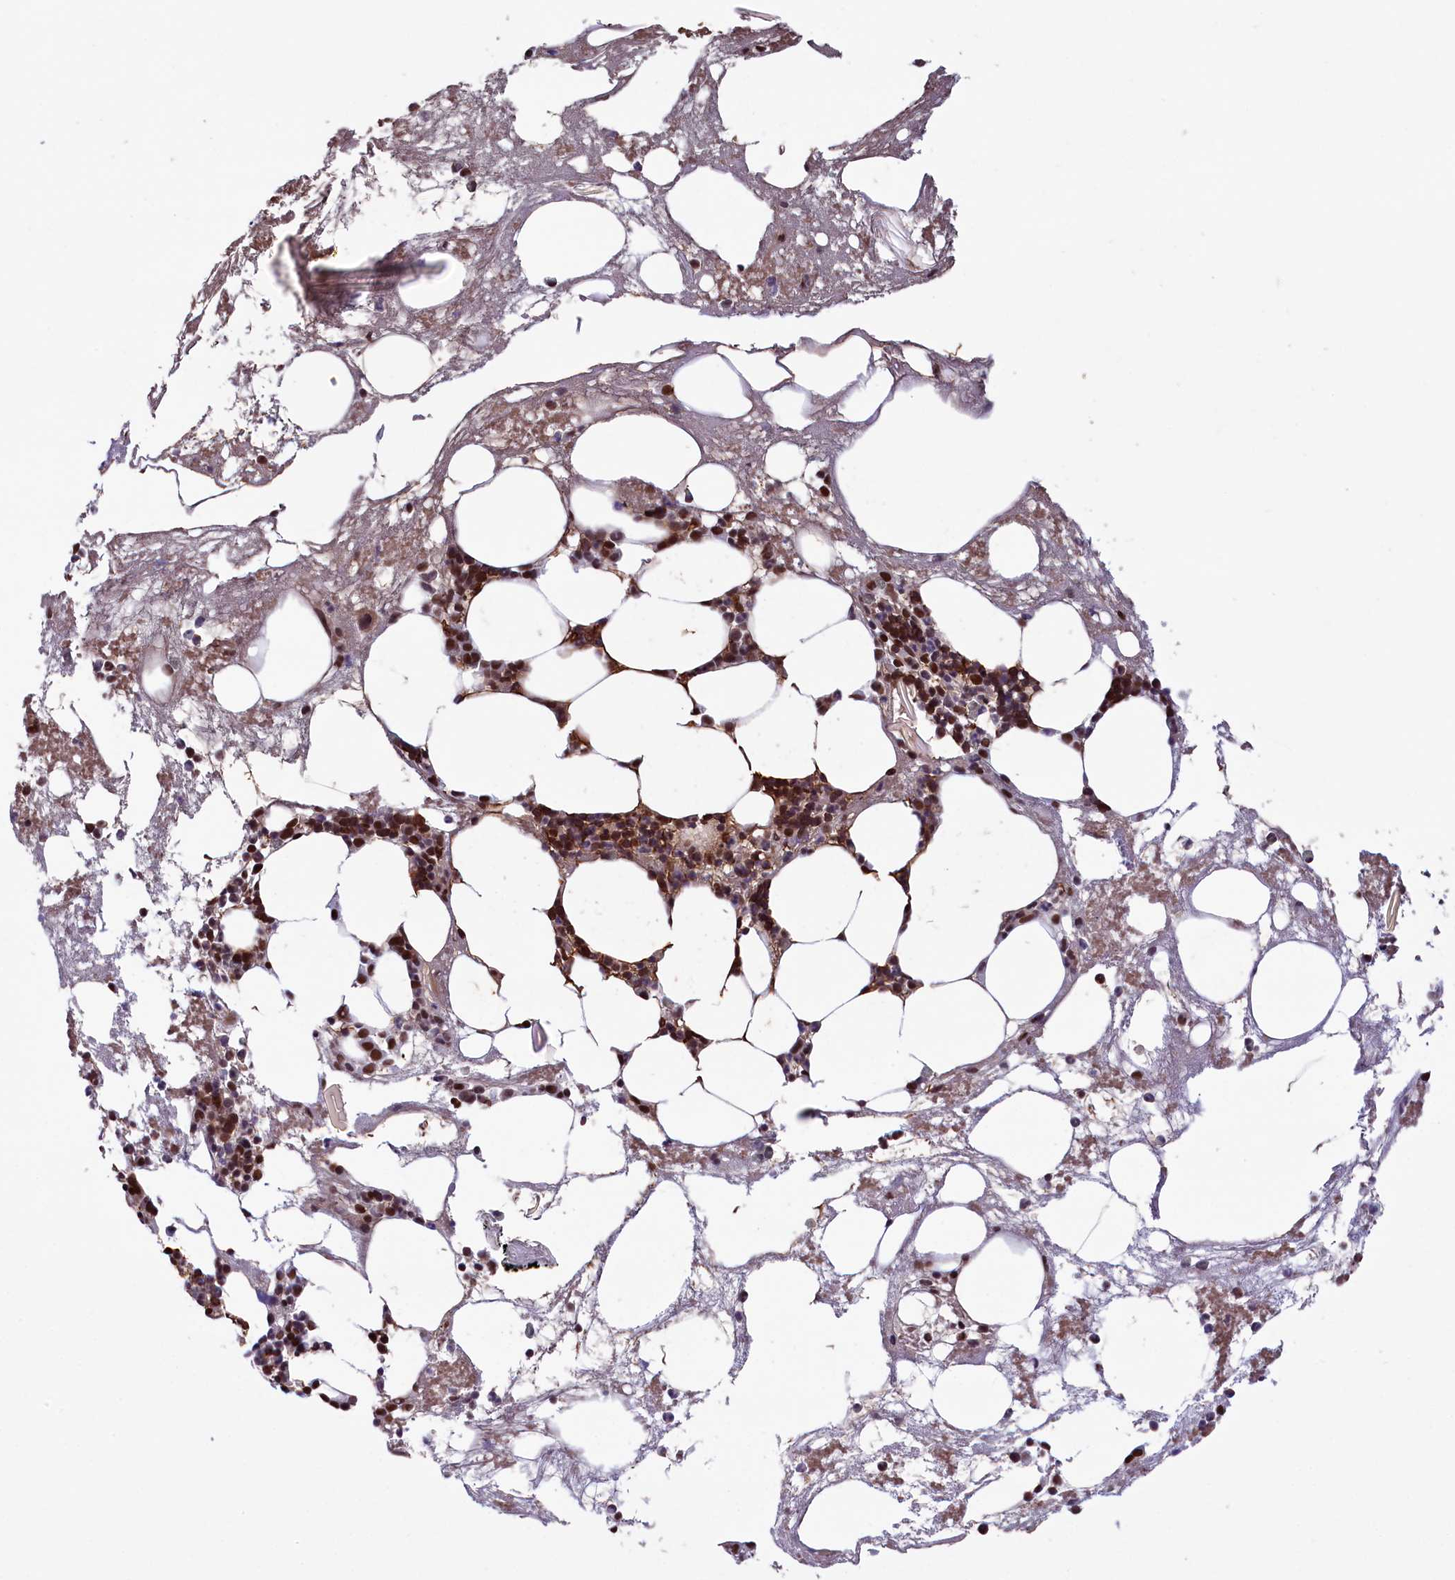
{"staining": {"intensity": "strong", "quantity": ">75%", "location": "nuclear"}, "tissue": "bone marrow", "cell_type": "Hematopoietic cells", "image_type": "normal", "snomed": [{"axis": "morphology", "description": "Normal tissue, NOS"}, {"axis": "topography", "description": "Bone marrow"}], "caption": "This image displays immunohistochemistry (IHC) staining of unremarkable bone marrow, with high strong nuclear staining in approximately >75% of hematopoietic cells.", "gene": "MPHOSPH8", "patient": {"sex": "male", "age": 80}}